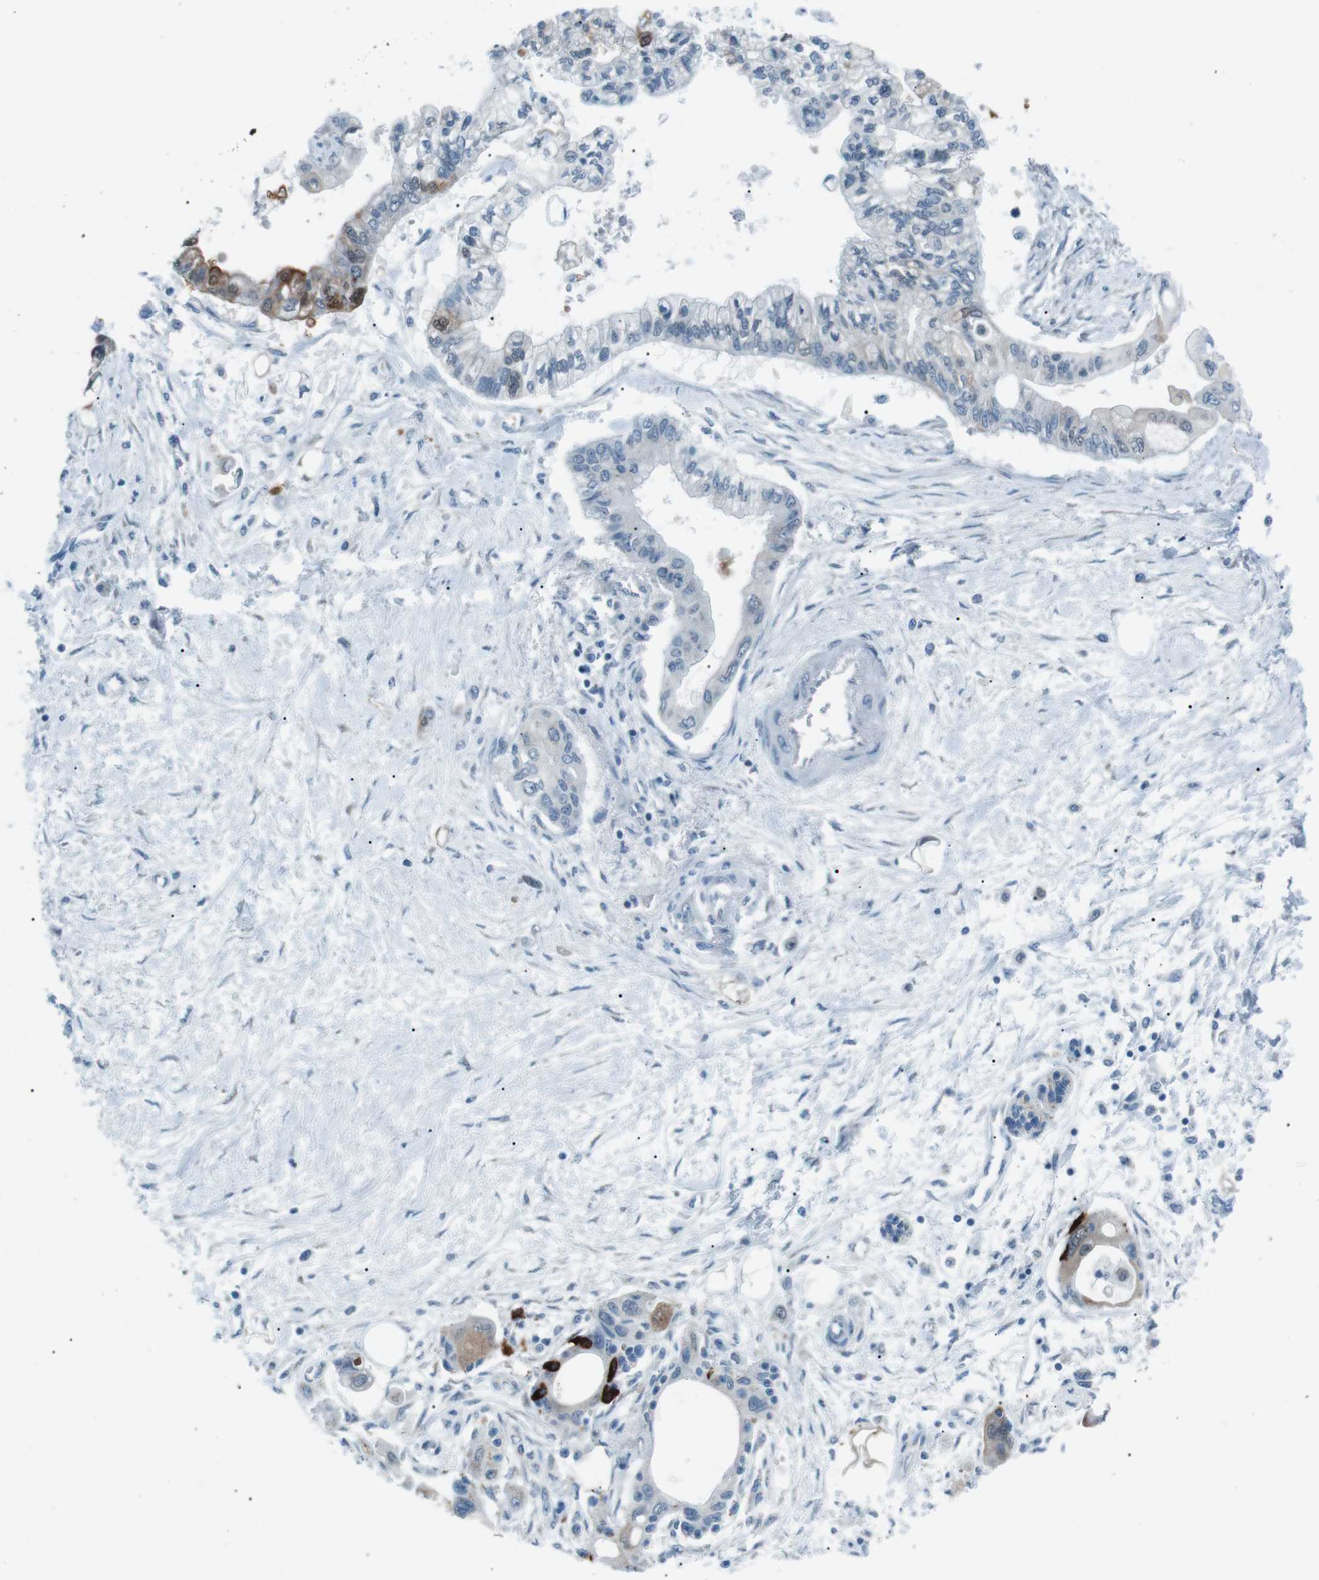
{"staining": {"intensity": "weak", "quantity": "<25%", "location": "cytoplasmic/membranous"}, "tissue": "pancreatic cancer", "cell_type": "Tumor cells", "image_type": "cancer", "snomed": [{"axis": "morphology", "description": "Adenocarcinoma, NOS"}, {"axis": "topography", "description": "Pancreas"}], "caption": "A high-resolution photomicrograph shows immunohistochemistry staining of pancreatic cancer, which reveals no significant expression in tumor cells. (DAB (3,3'-diaminobenzidine) immunohistochemistry with hematoxylin counter stain).", "gene": "SERPINB2", "patient": {"sex": "female", "age": 77}}